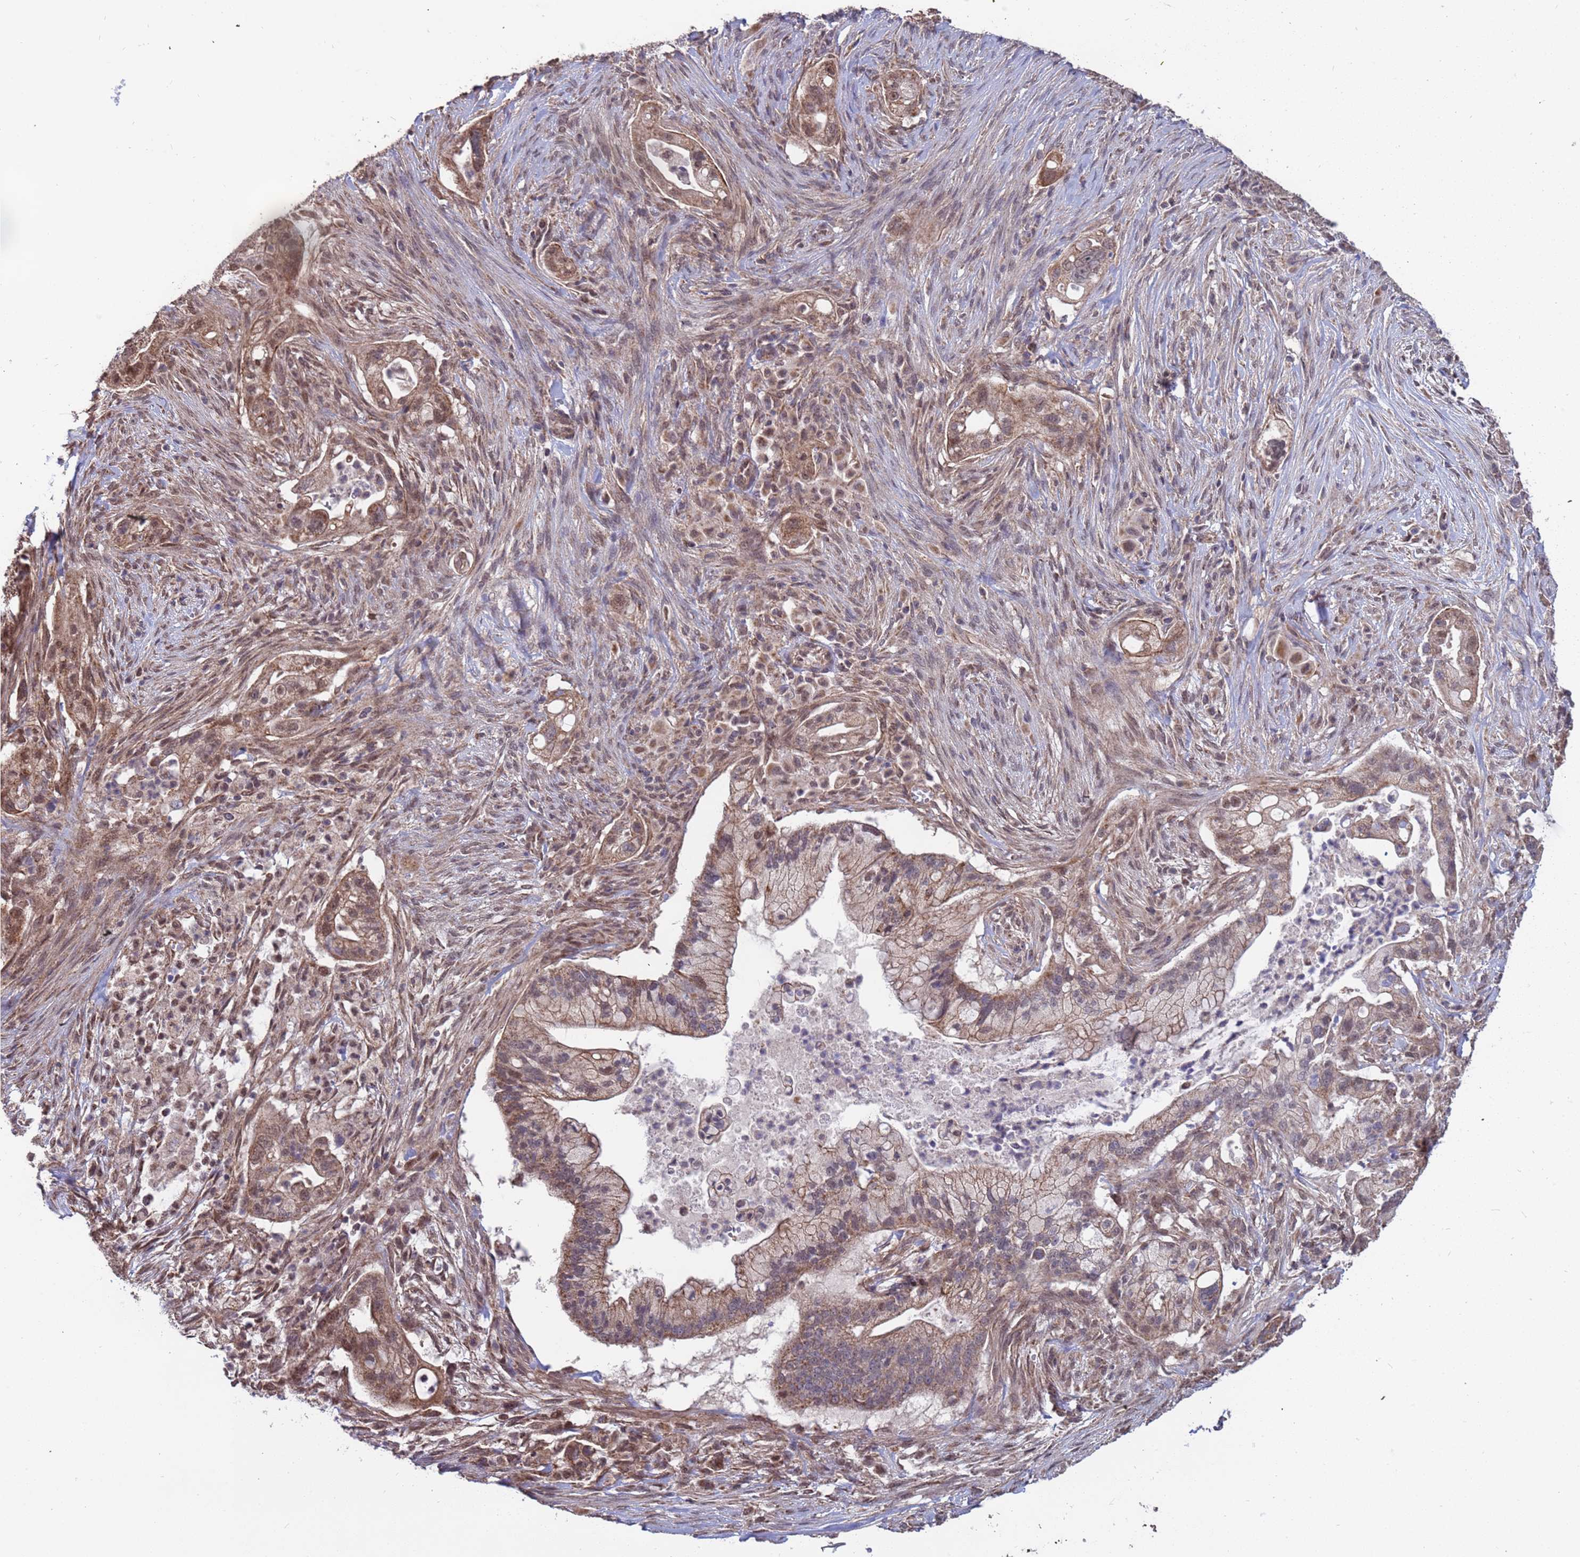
{"staining": {"intensity": "moderate", "quantity": ">75%", "location": "cytoplasmic/membranous,nuclear"}, "tissue": "pancreatic cancer", "cell_type": "Tumor cells", "image_type": "cancer", "snomed": [{"axis": "morphology", "description": "Adenocarcinoma, NOS"}, {"axis": "topography", "description": "Pancreas"}], "caption": "Pancreatic cancer stained with a protein marker exhibits moderate staining in tumor cells.", "gene": "DENND2B", "patient": {"sex": "male", "age": 44}}